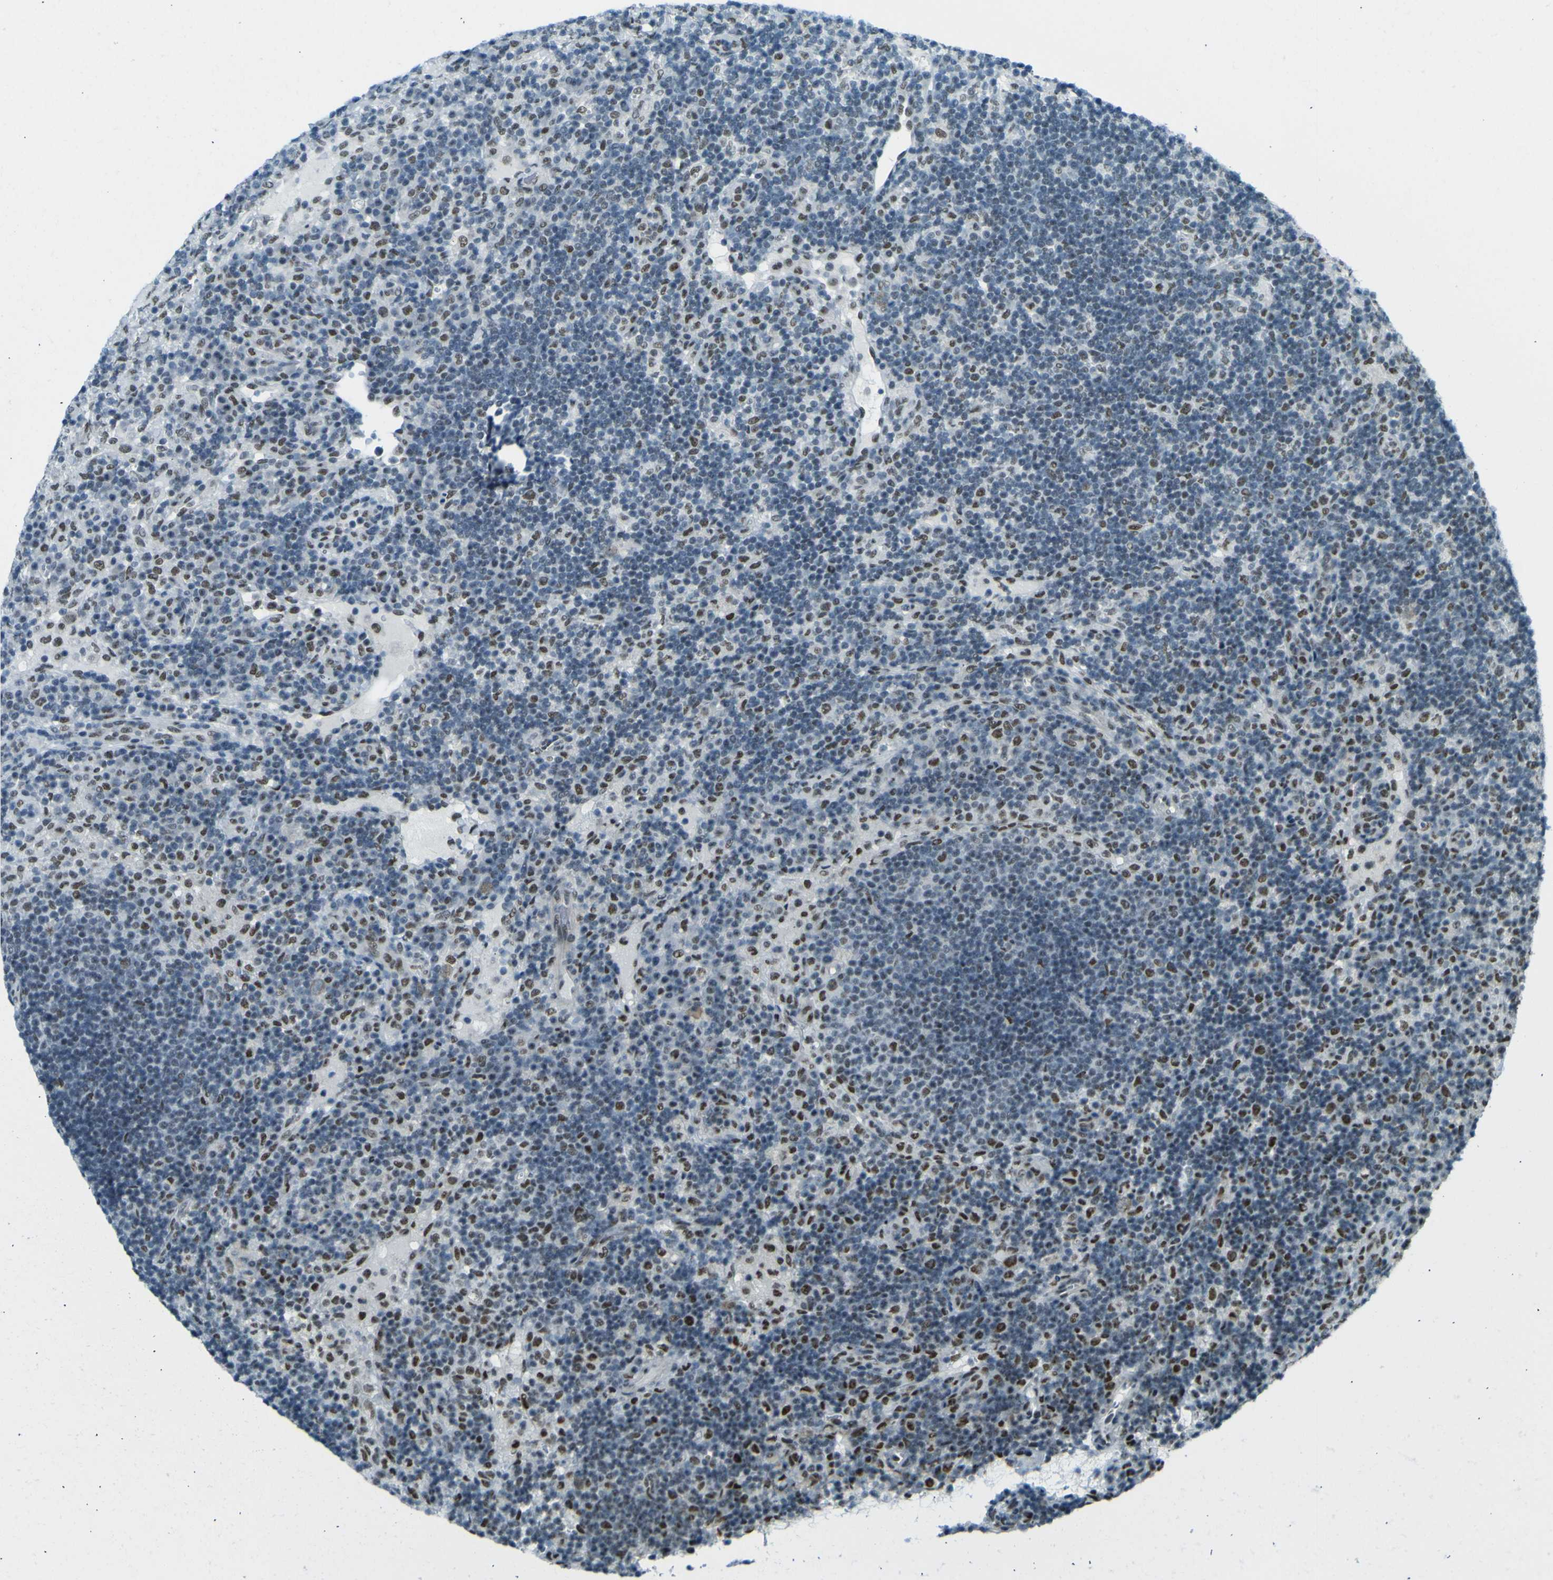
{"staining": {"intensity": "weak", "quantity": "<25%", "location": "nuclear"}, "tissue": "lymph node", "cell_type": "Germinal center cells", "image_type": "normal", "snomed": [{"axis": "morphology", "description": "Normal tissue, NOS"}, {"axis": "topography", "description": "Lymph node"}], "caption": "Immunohistochemical staining of benign human lymph node demonstrates no significant expression in germinal center cells.", "gene": "CEBPG", "patient": {"sex": "female", "age": 53}}